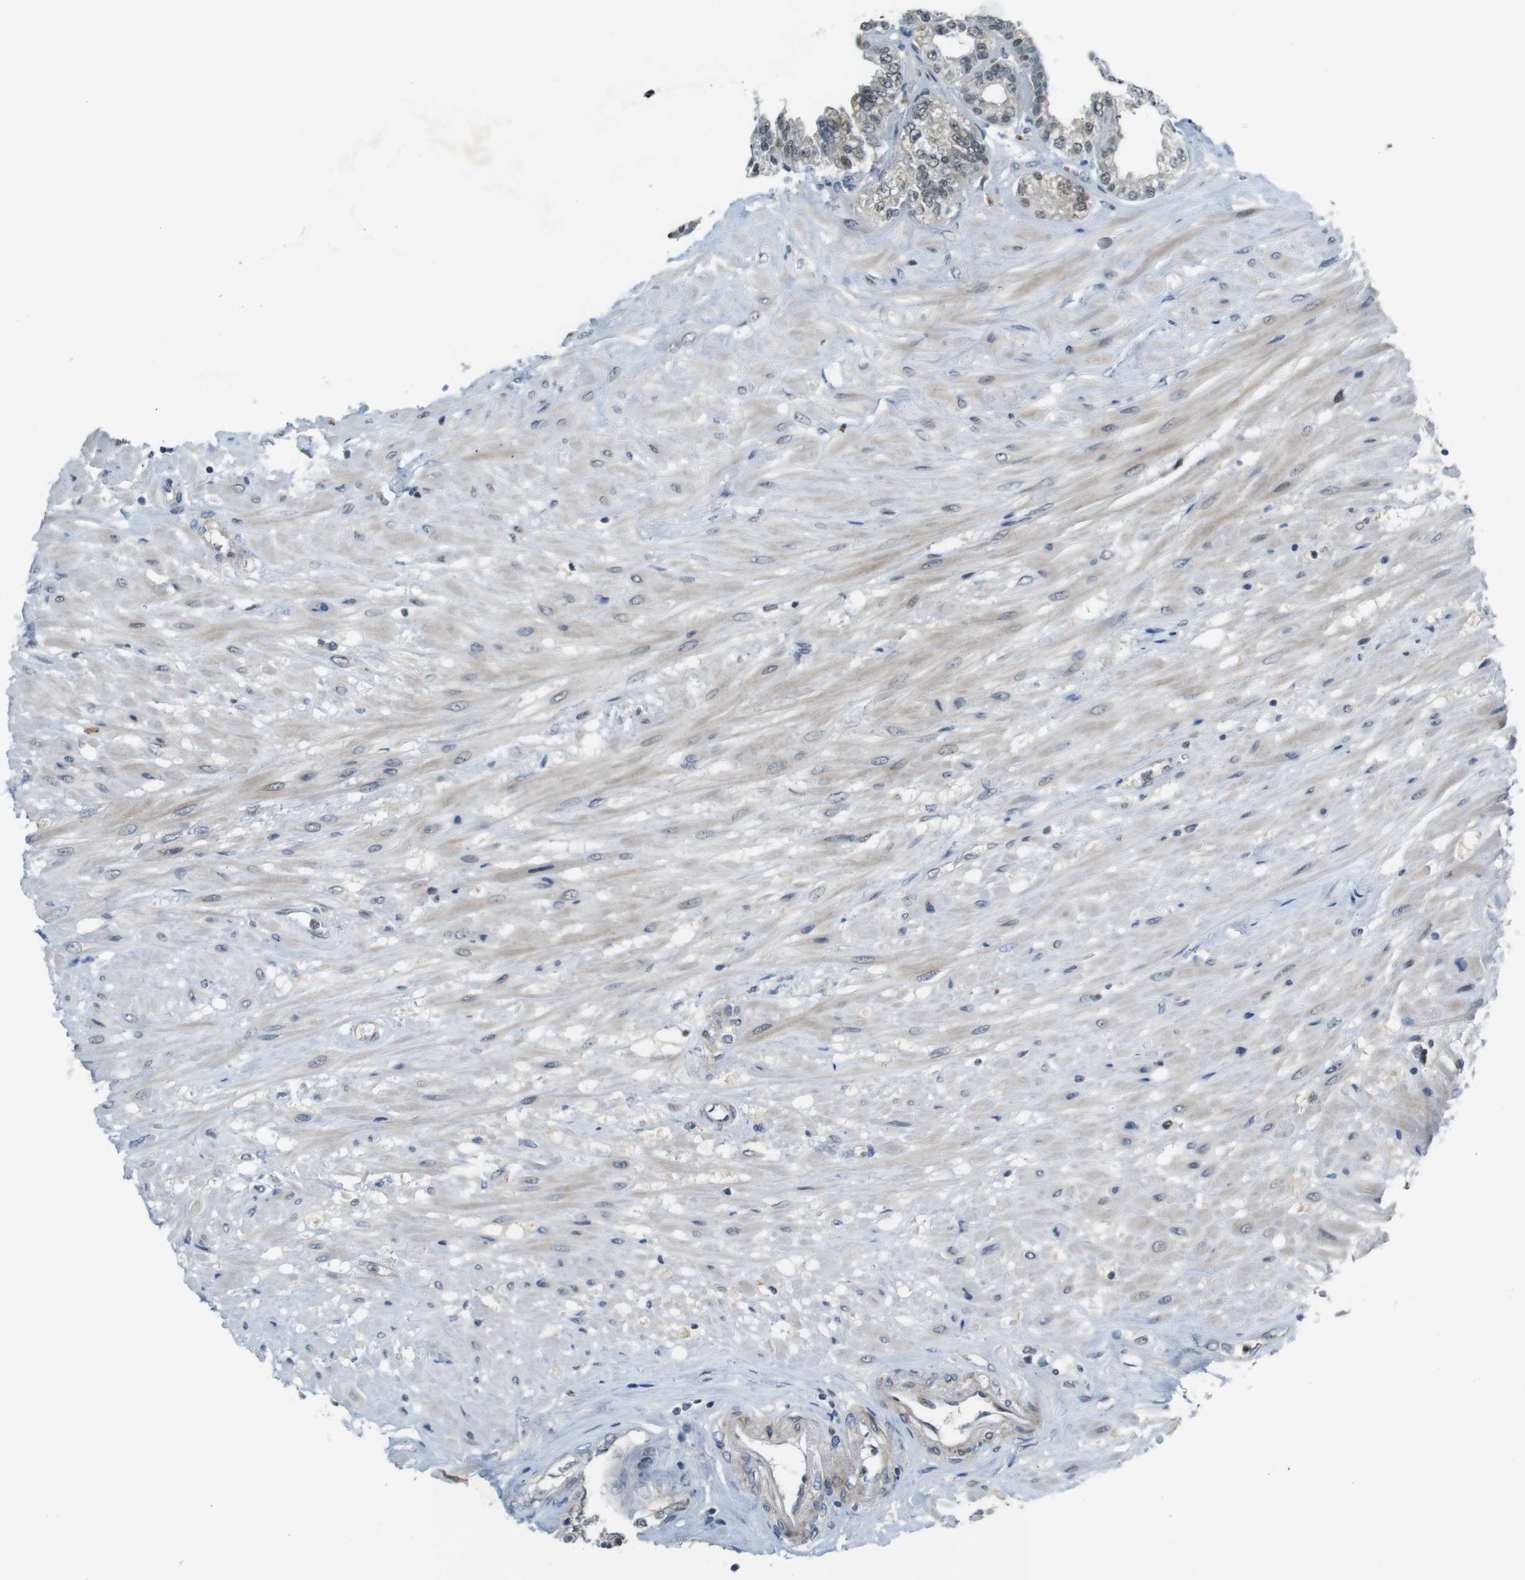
{"staining": {"intensity": "weak", "quantity": ">75%", "location": "cytoplasmic/membranous,nuclear"}, "tissue": "seminal vesicle", "cell_type": "Glandular cells", "image_type": "normal", "snomed": [{"axis": "morphology", "description": "Normal tissue, NOS"}, {"axis": "morphology", "description": "Inflammation, NOS"}, {"axis": "topography", "description": "Urinary bladder"}, {"axis": "topography", "description": "Prostate"}, {"axis": "topography", "description": "Seminal veicle"}], "caption": "Immunohistochemical staining of benign human seminal vesicle displays low levels of weak cytoplasmic/membranous,nuclear positivity in about >75% of glandular cells. (brown staining indicates protein expression, while blue staining denotes nuclei).", "gene": "MAPKAPK5", "patient": {"sex": "male", "age": 82}}